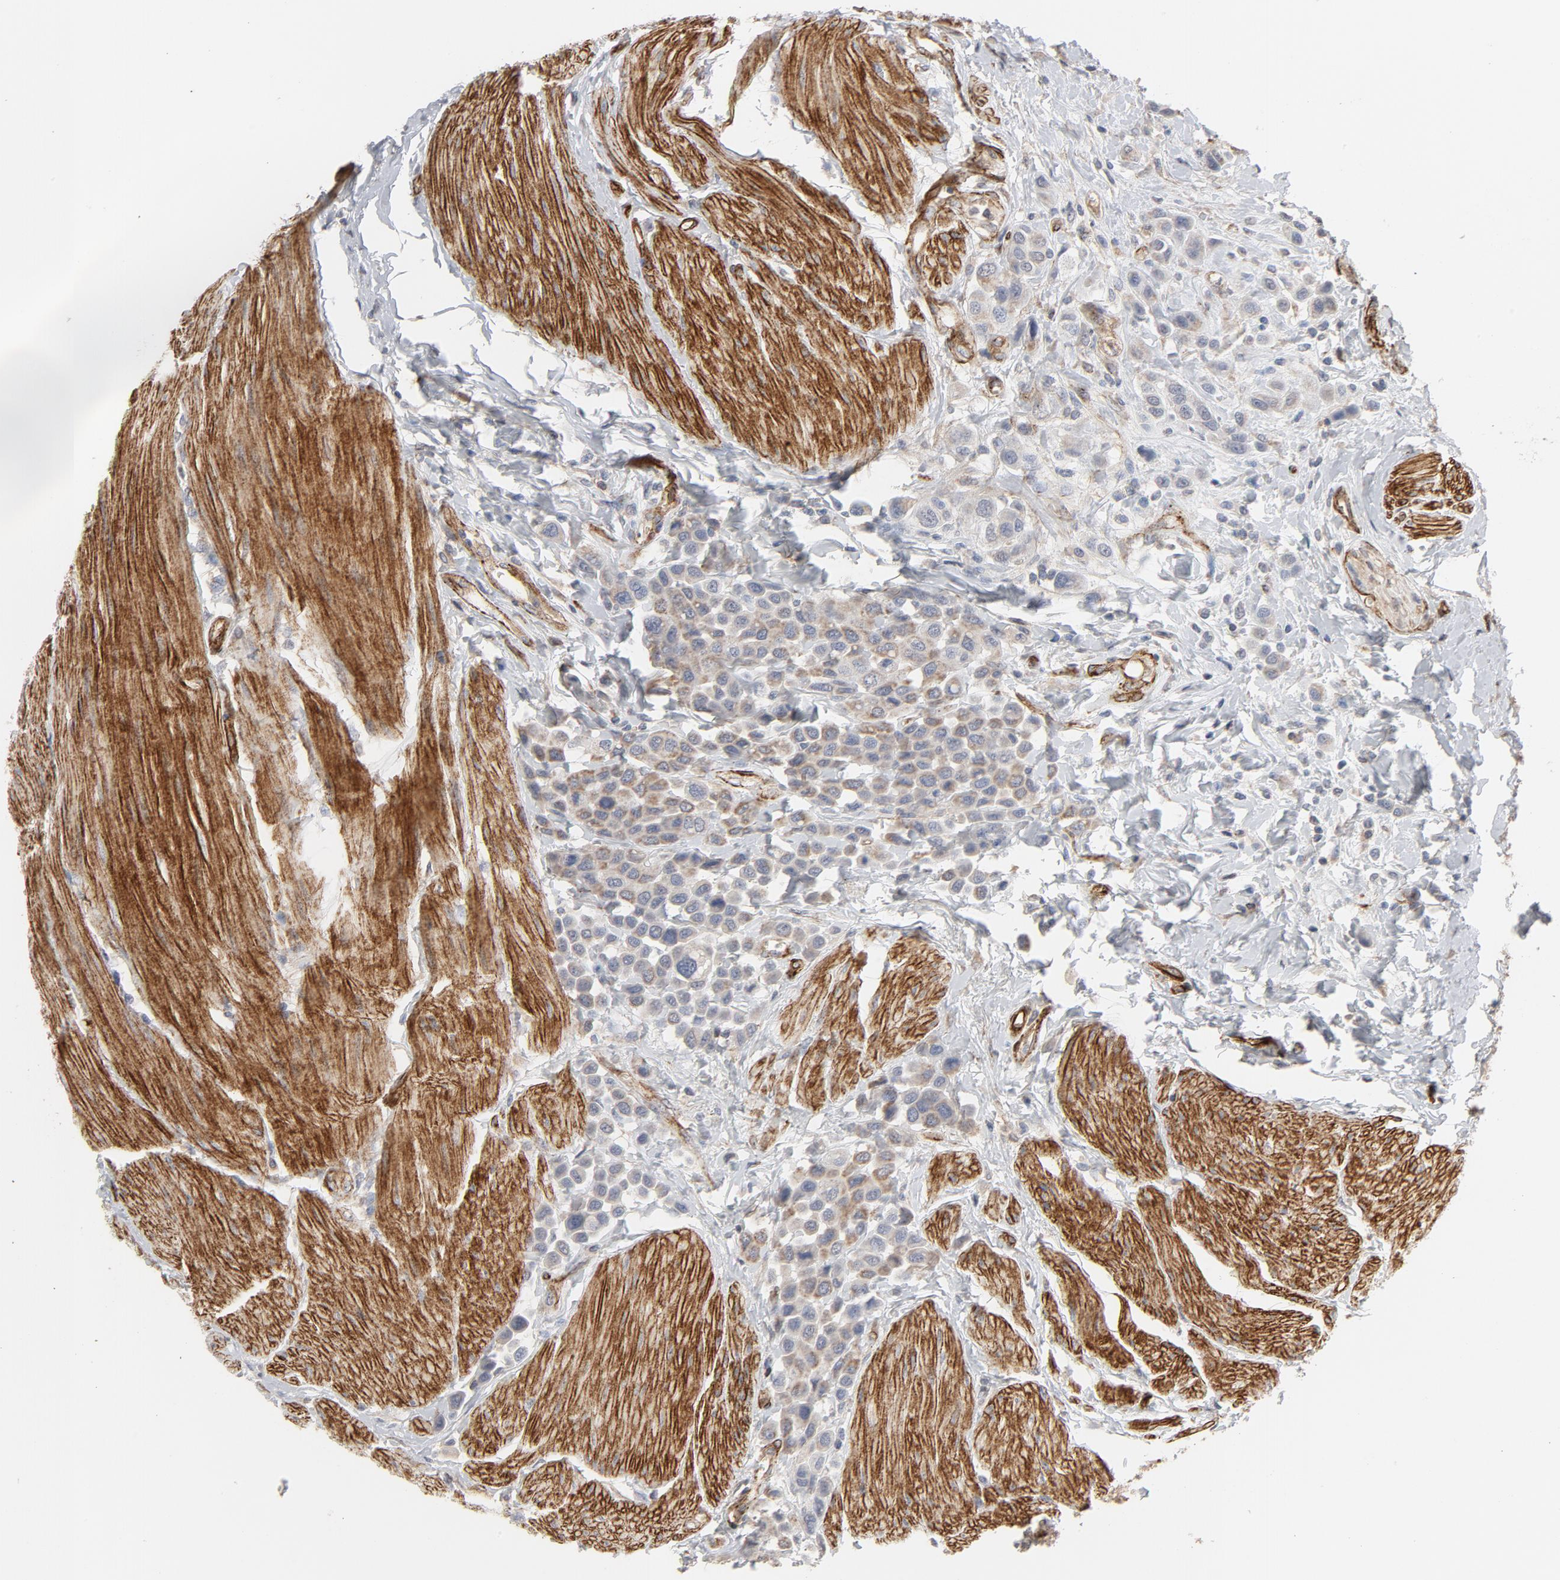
{"staining": {"intensity": "weak", "quantity": "25%-75%", "location": "cytoplasmic/membranous"}, "tissue": "urothelial cancer", "cell_type": "Tumor cells", "image_type": "cancer", "snomed": [{"axis": "morphology", "description": "Urothelial carcinoma, High grade"}, {"axis": "topography", "description": "Urinary bladder"}], "caption": "Tumor cells display low levels of weak cytoplasmic/membranous expression in about 25%-75% of cells in human urothelial cancer. (DAB (3,3'-diaminobenzidine) IHC, brown staining for protein, blue staining for nuclei).", "gene": "GNG2", "patient": {"sex": "male", "age": 50}}